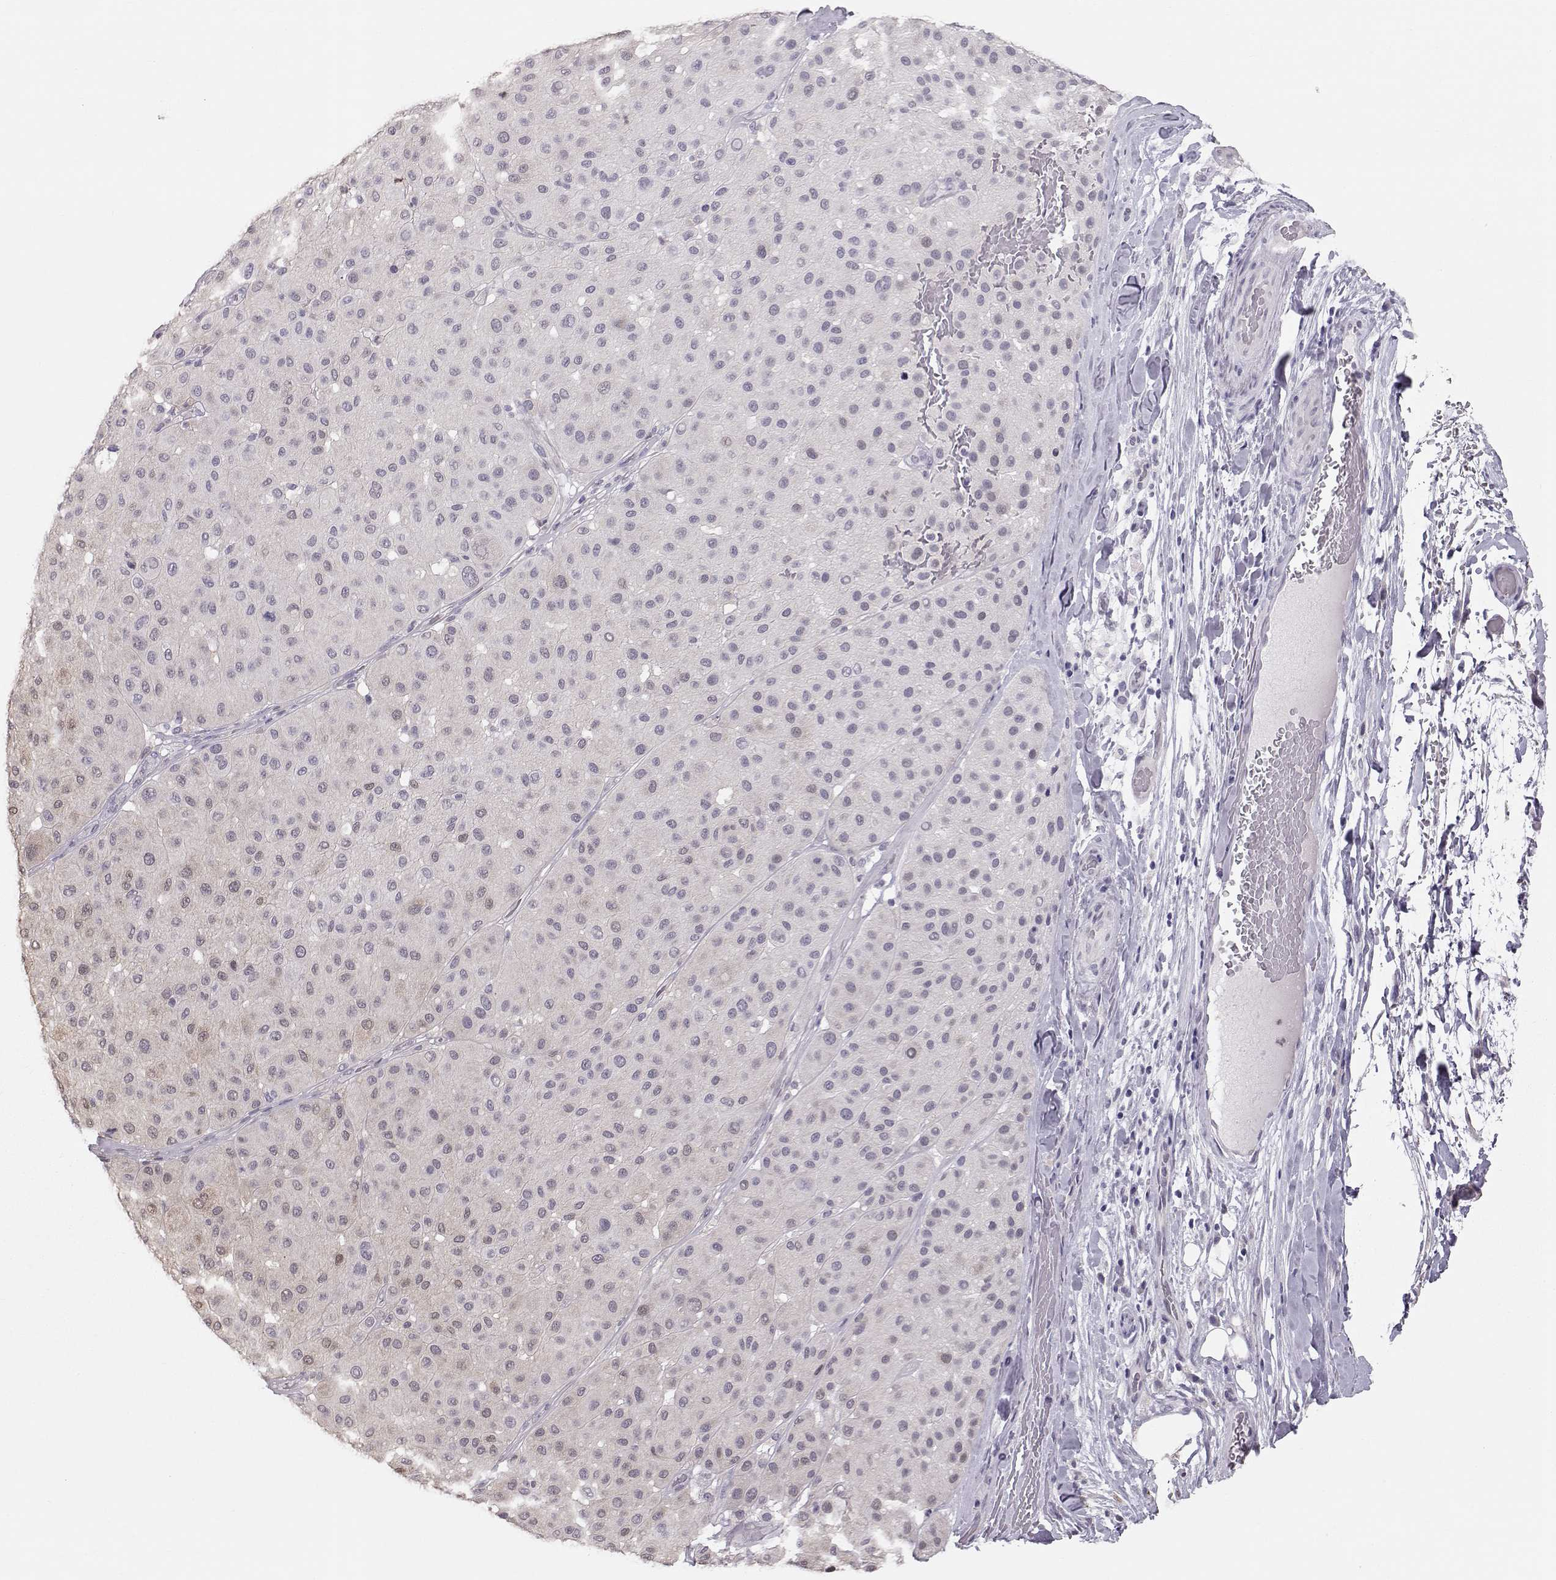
{"staining": {"intensity": "negative", "quantity": "none", "location": "none"}, "tissue": "melanoma", "cell_type": "Tumor cells", "image_type": "cancer", "snomed": [{"axis": "morphology", "description": "Malignant melanoma, Metastatic site"}, {"axis": "topography", "description": "Smooth muscle"}], "caption": "Melanoma was stained to show a protein in brown. There is no significant staining in tumor cells. The staining was performed using DAB (3,3'-diaminobenzidine) to visualize the protein expression in brown, while the nuclei were stained in blue with hematoxylin (Magnification: 20x).", "gene": "POU1F1", "patient": {"sex": "male", "age": 41}}